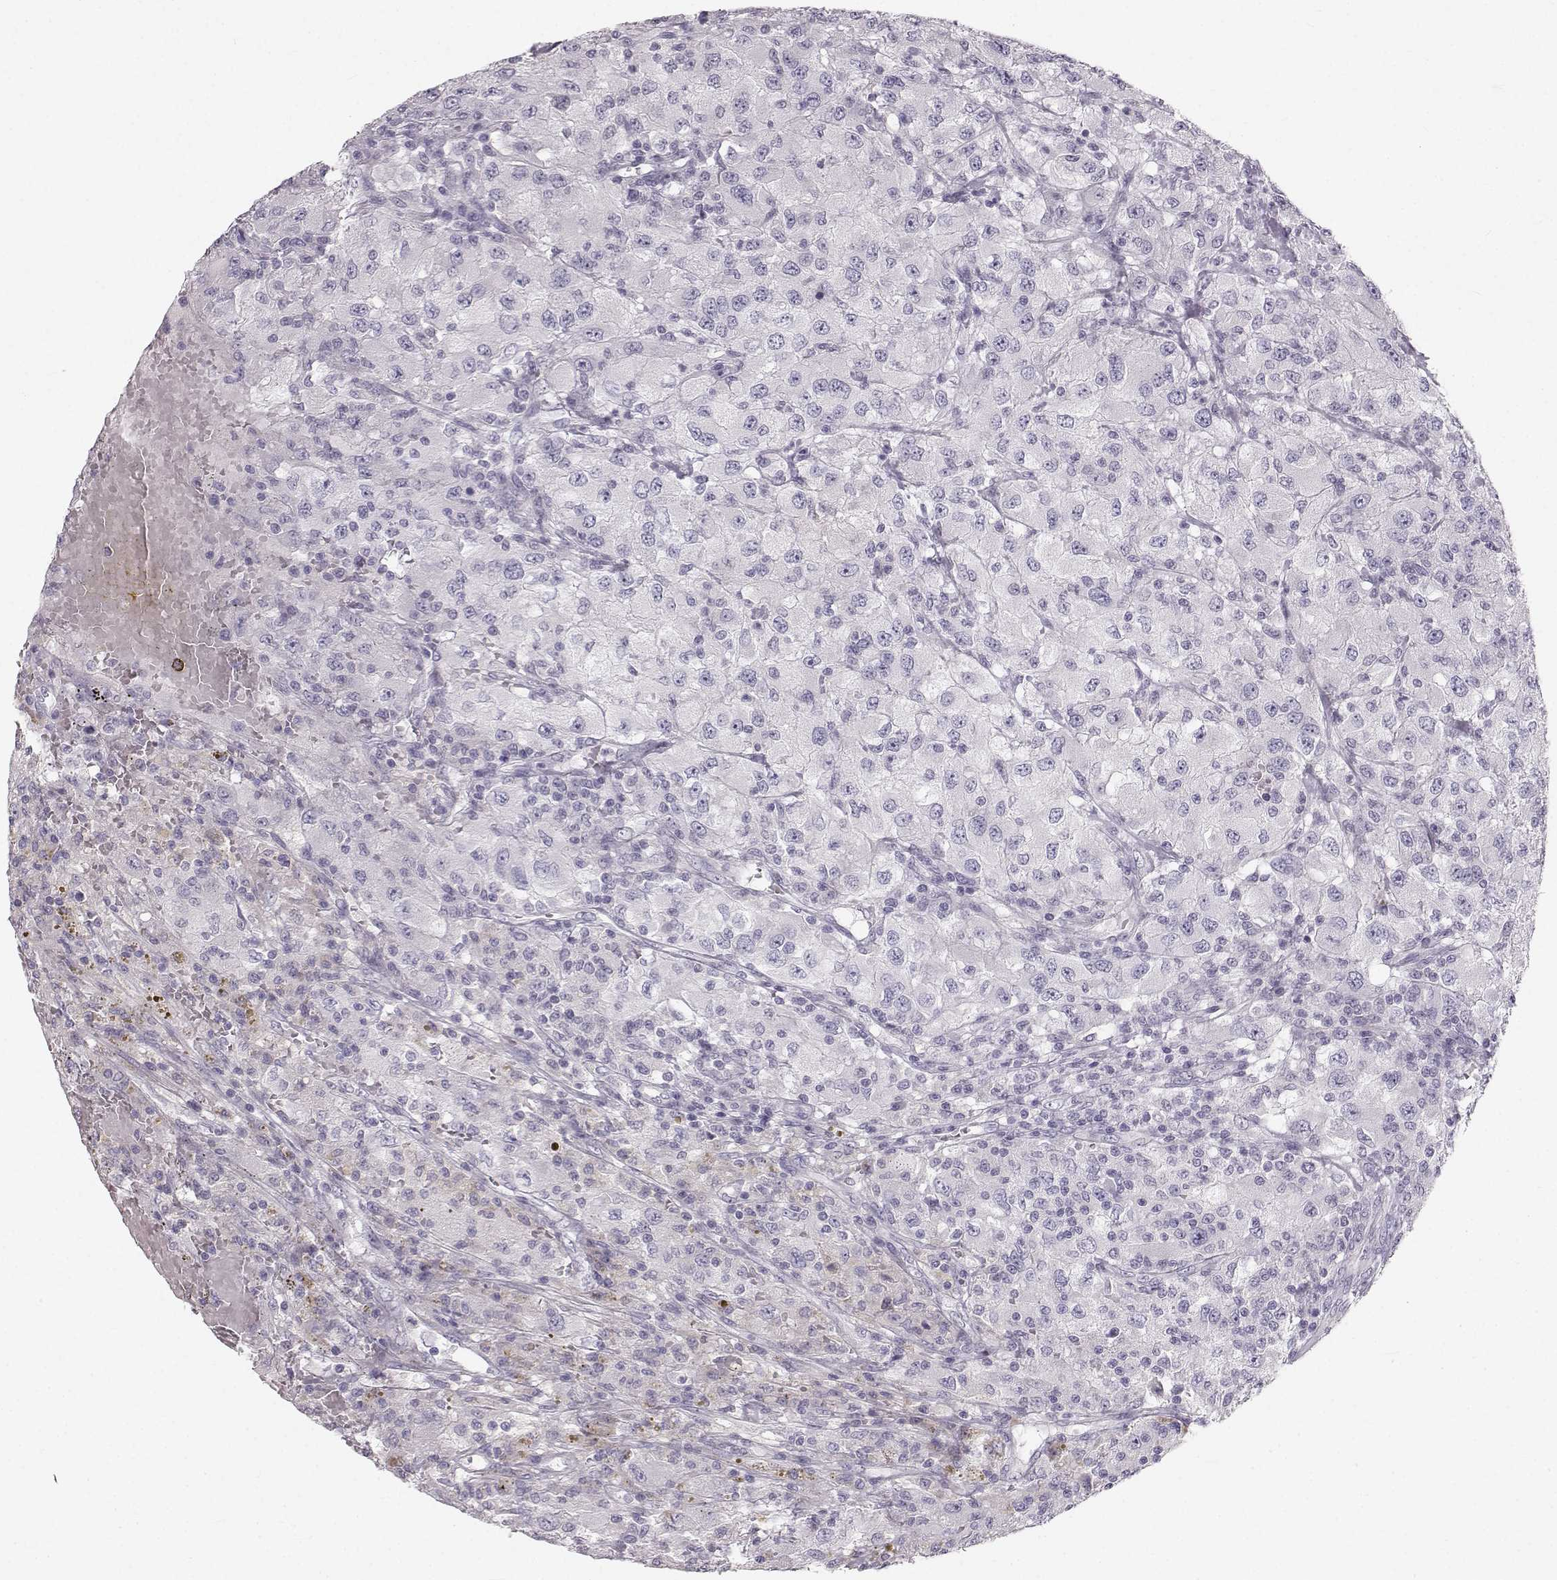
{"staining": {"intensity": "negative", "quantity": "none", "location": "none"}, "tissue": "renal cancer", "cell_type": "Tumor cells", "image_type": "cancer", "snomed": [{"axis": "morphology", "description": "Adenocarcinoma, NOS"}, {"axis": "topography", "description": "Kidney"}], "caption": "Immunohistochemical staining of human adenocarcinoma (renal) exhibits no significant positivity in tumor cells. (Stains: DAB (3,3'-diaminobenzidine) immunohistochemistry (IHC) with hematoxylin counter stain, Microscopy: brightfield microscopy at high magnification).", "gene": "OIP5", "patient": {"sex": "female", "age": 67}}